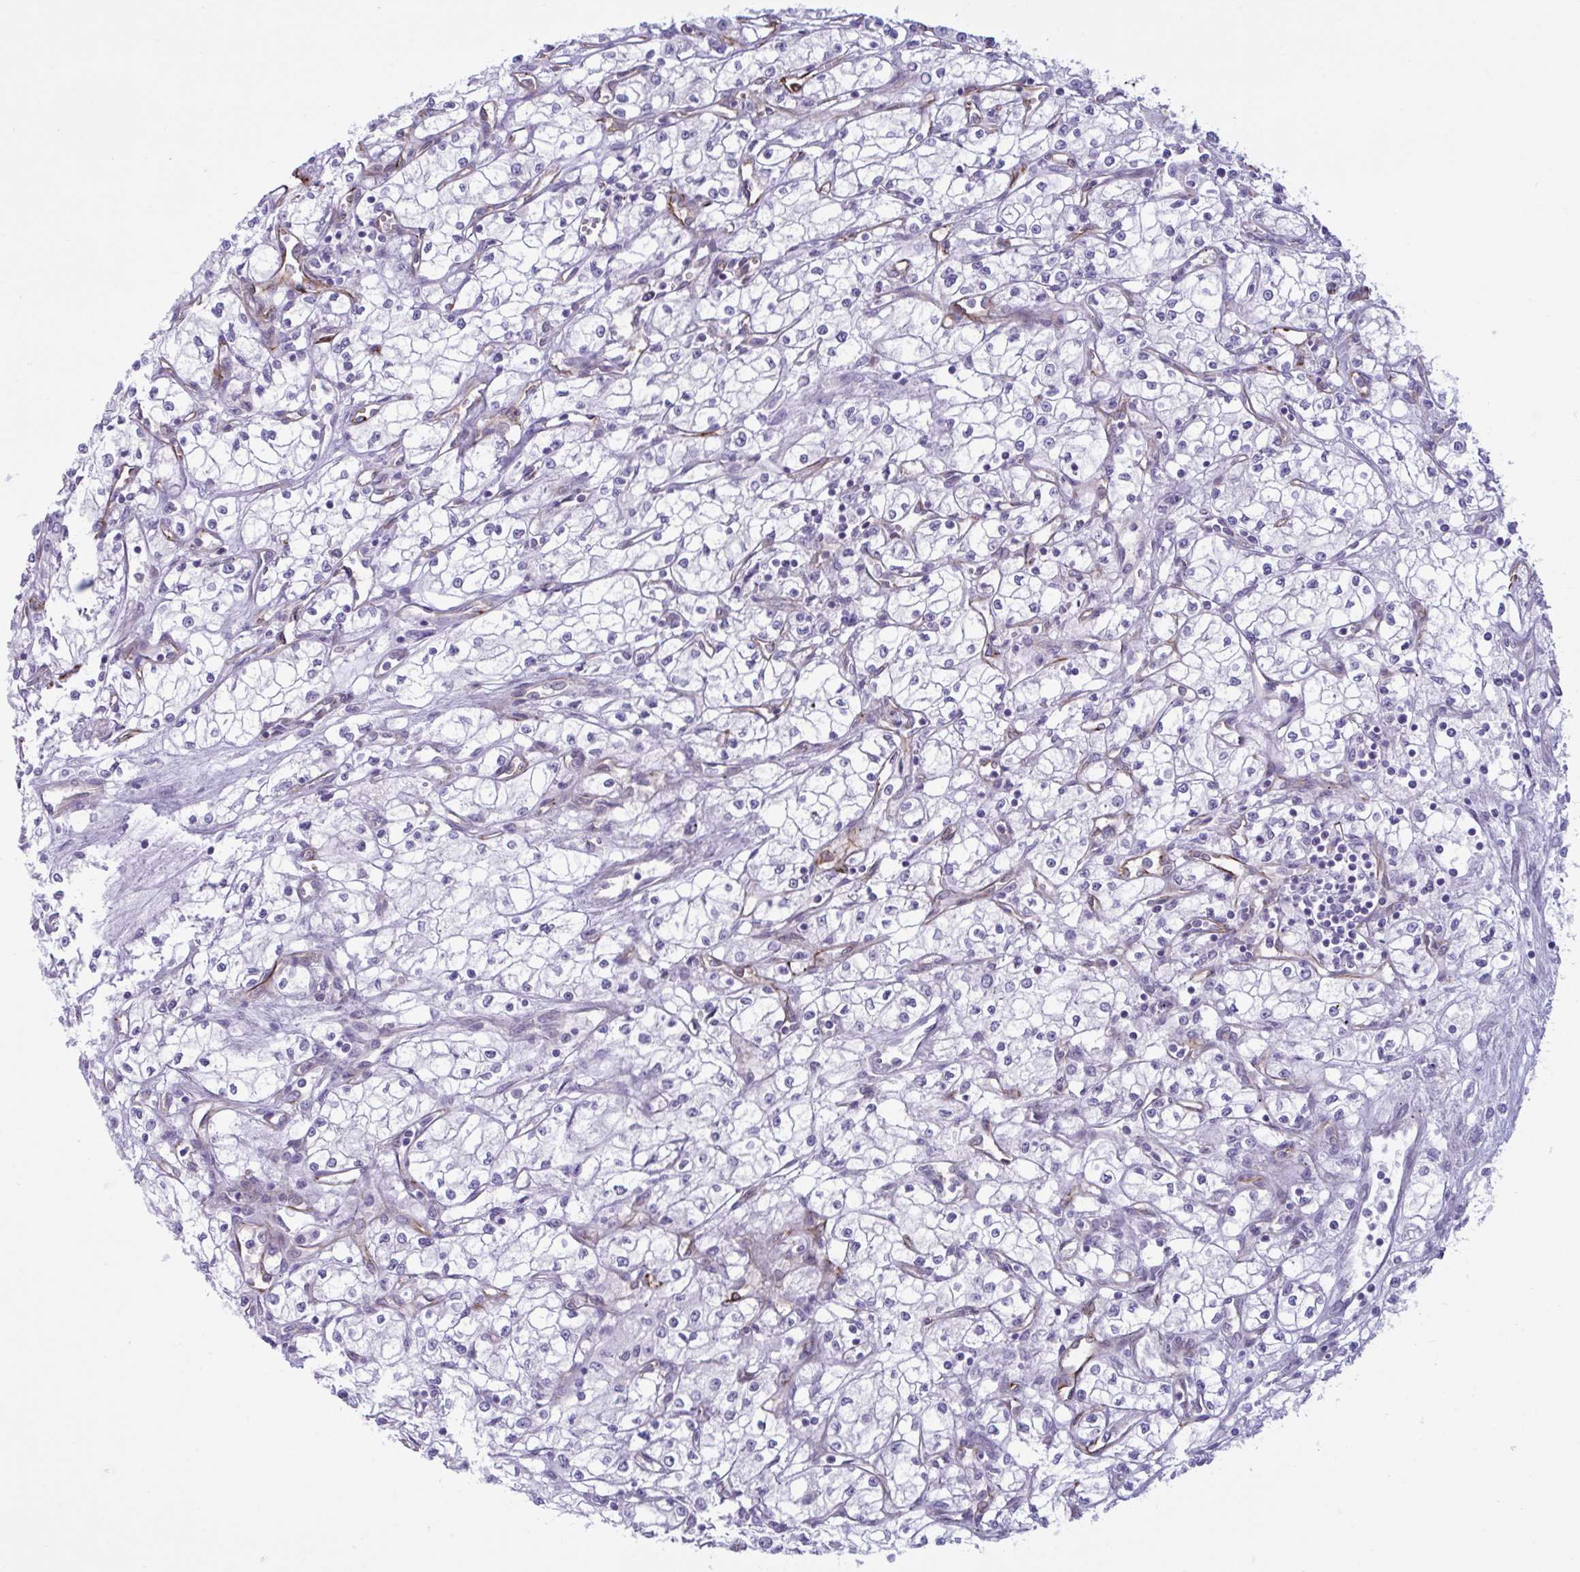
{"staining": {"intensity": "negative", "quantity": "none", "location": "none"}, "tissue": "renal cancer", "cell_type": "Tumor cells", "image_type": "cancer", "snomed": [{"axis": "morphology", "description": "Adenocarcinoma, NOS"}, {"axis": "topography", "description": "Kidney"}], "caption": "A photomicrograph of renal adenocarcinoma stained for a protein exhibits no brown staining in tumor cells.", "gene": "PRRT4", "patient": {"sex": "male", "age": 59}}